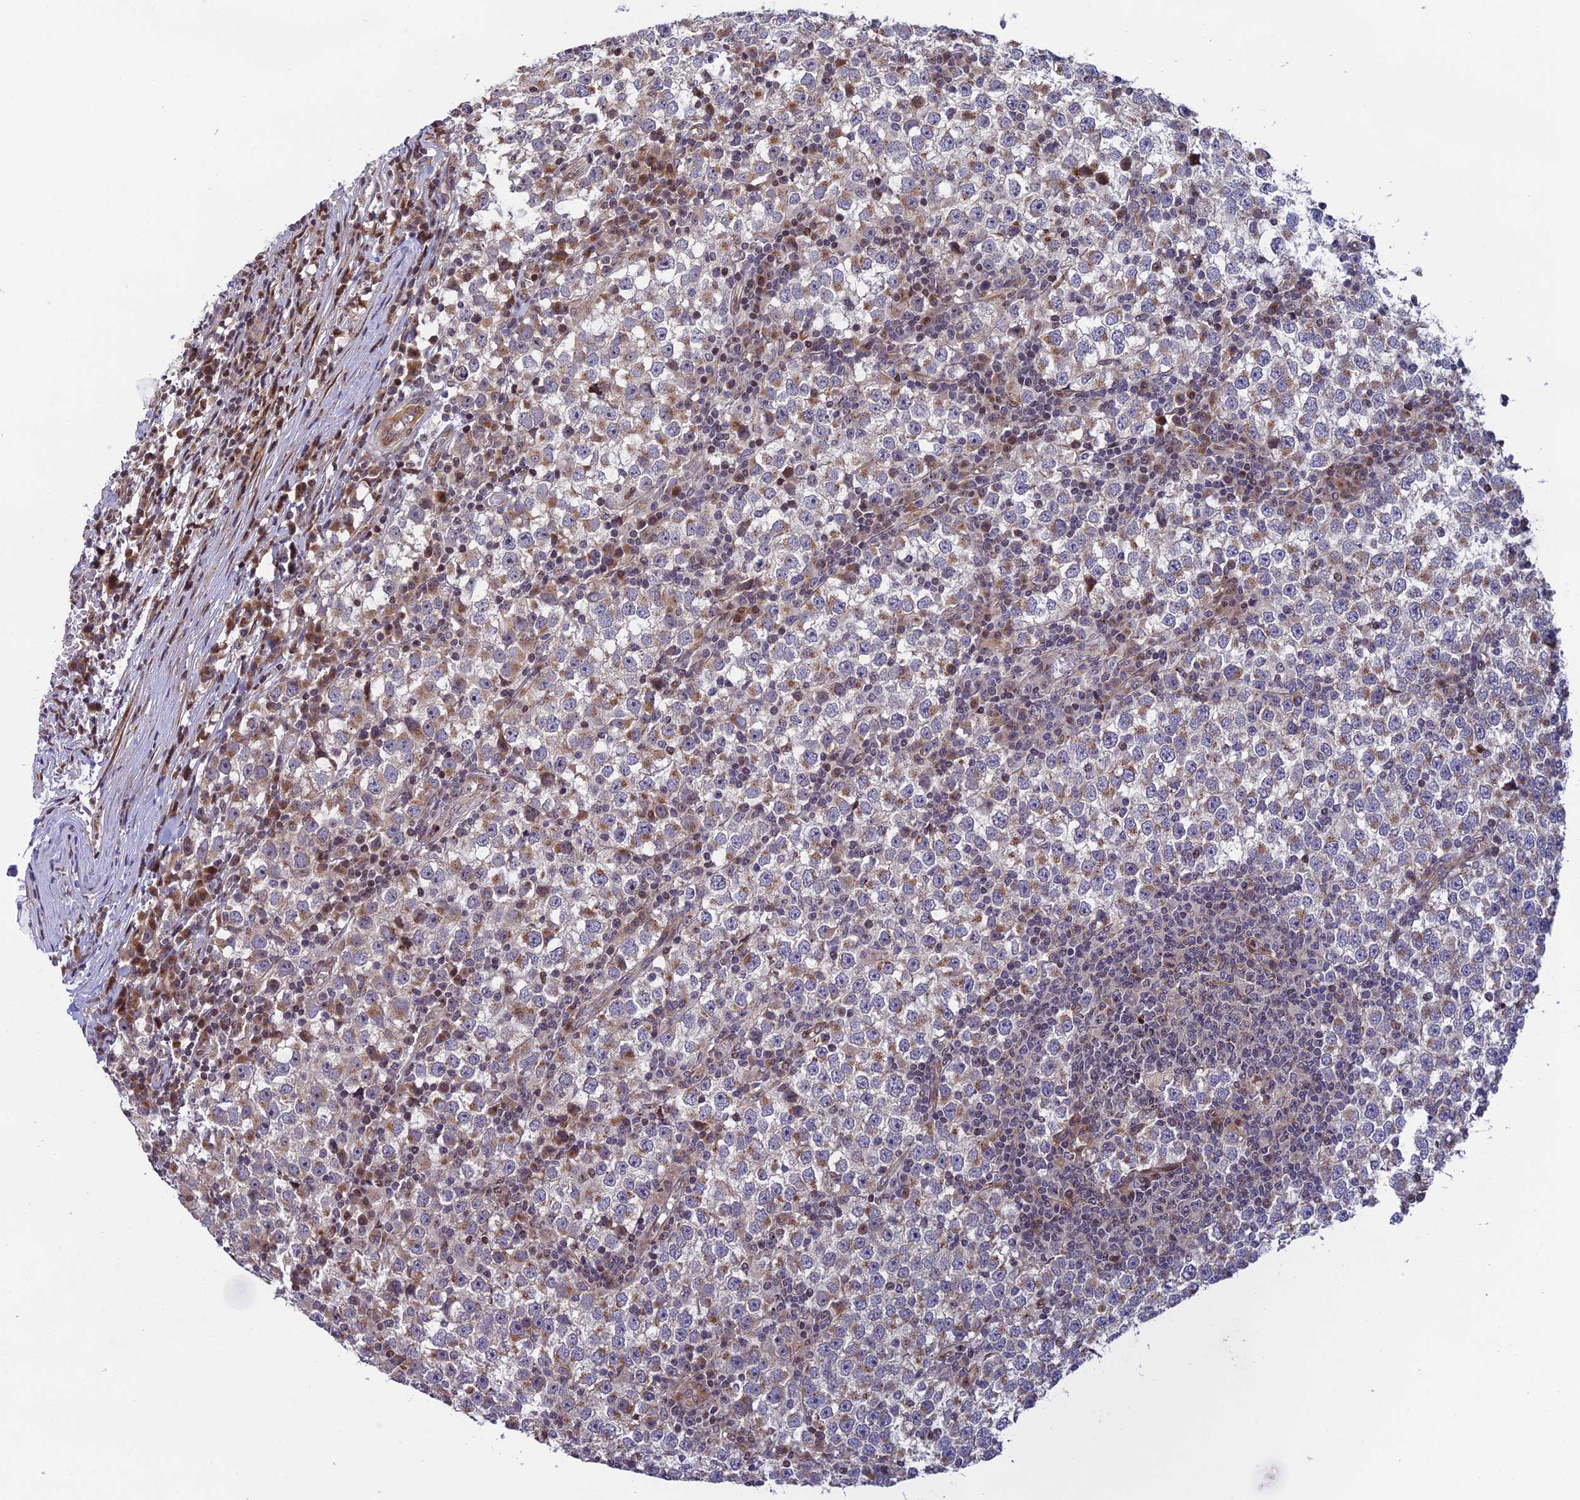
{"staining": {"intensity": "weak", "quantity": "25%-75%", "location": "cytoplasmic/membranous"}, "tissue": "testis cancer", "cell_type": "Tumor cells", "image_type": "cancer", "snomed": [{"axis": "morphology", "description": "Seminoma, NOS"}, {"axis": "topography", "description": "Testis"}], "caption": "Immunohistochemistry of human testis seminoma demonstrates low levels of weak cytoplasmic/membranous positivity in about 25%-75% of tumor cells.", "gene": "SMIM7", "patient": {"sex": "male", "age": 65}}